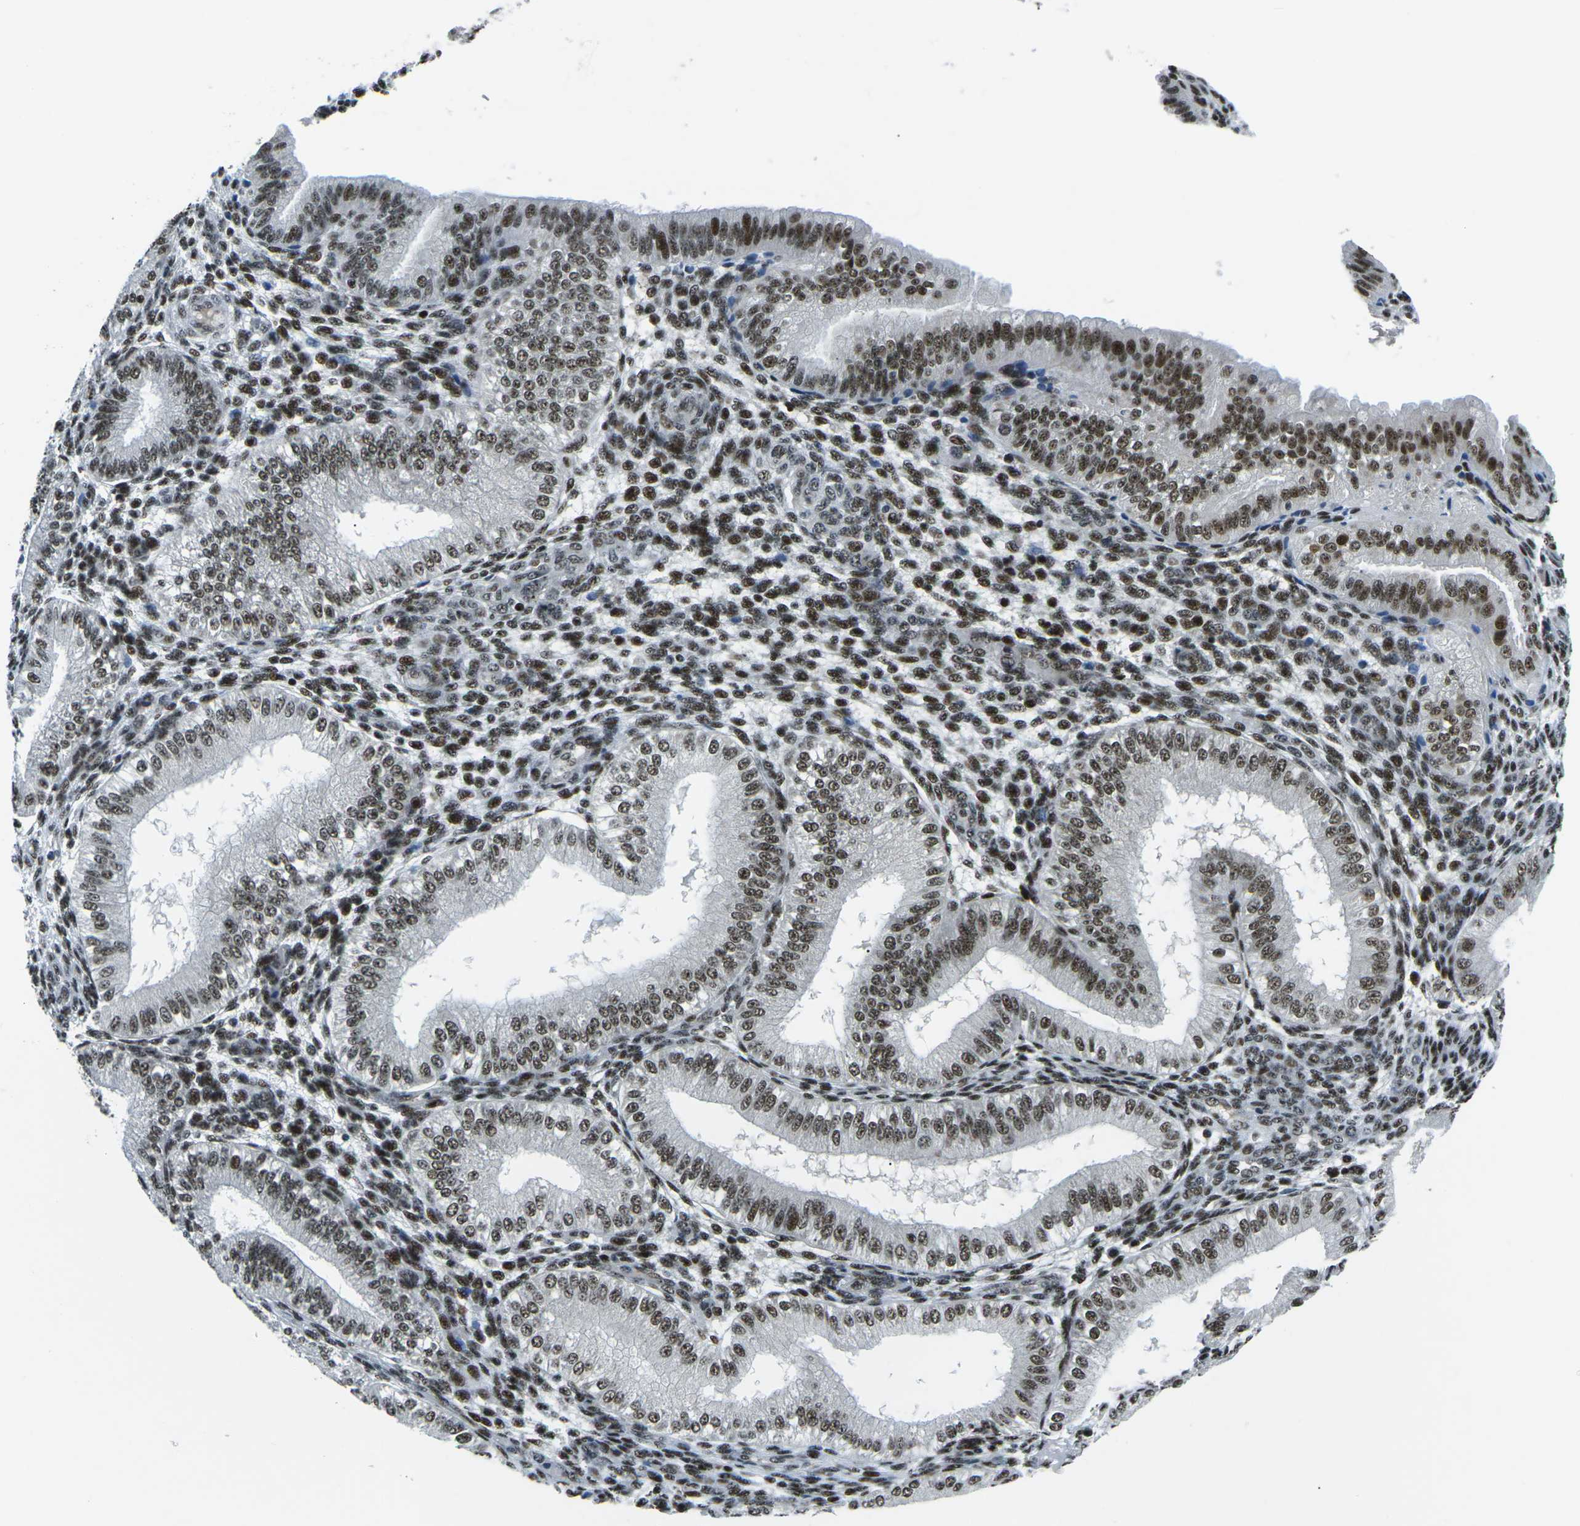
{"staining": {"intensity": "moderate", "quantity": "25%-75%", "location": "nuclear"}, "tissue": "endometrium", "cell_type": "Cells in endometrial stroma", "image_type": "normal", "snomed": [{"axis": "morphology", "description": "Normal tissue, NOS"}, {"axis": "topography", "description": "Endometrium"}], "caption": "Immunohistochemistry (IHC) of normal endometrium demonstrates medium levels of moderate nuclear positivity in about 25%-75% of cells in endometrial stroma.", "gene": "RBL2", "patient": {"sex": "female", "age": 39}}